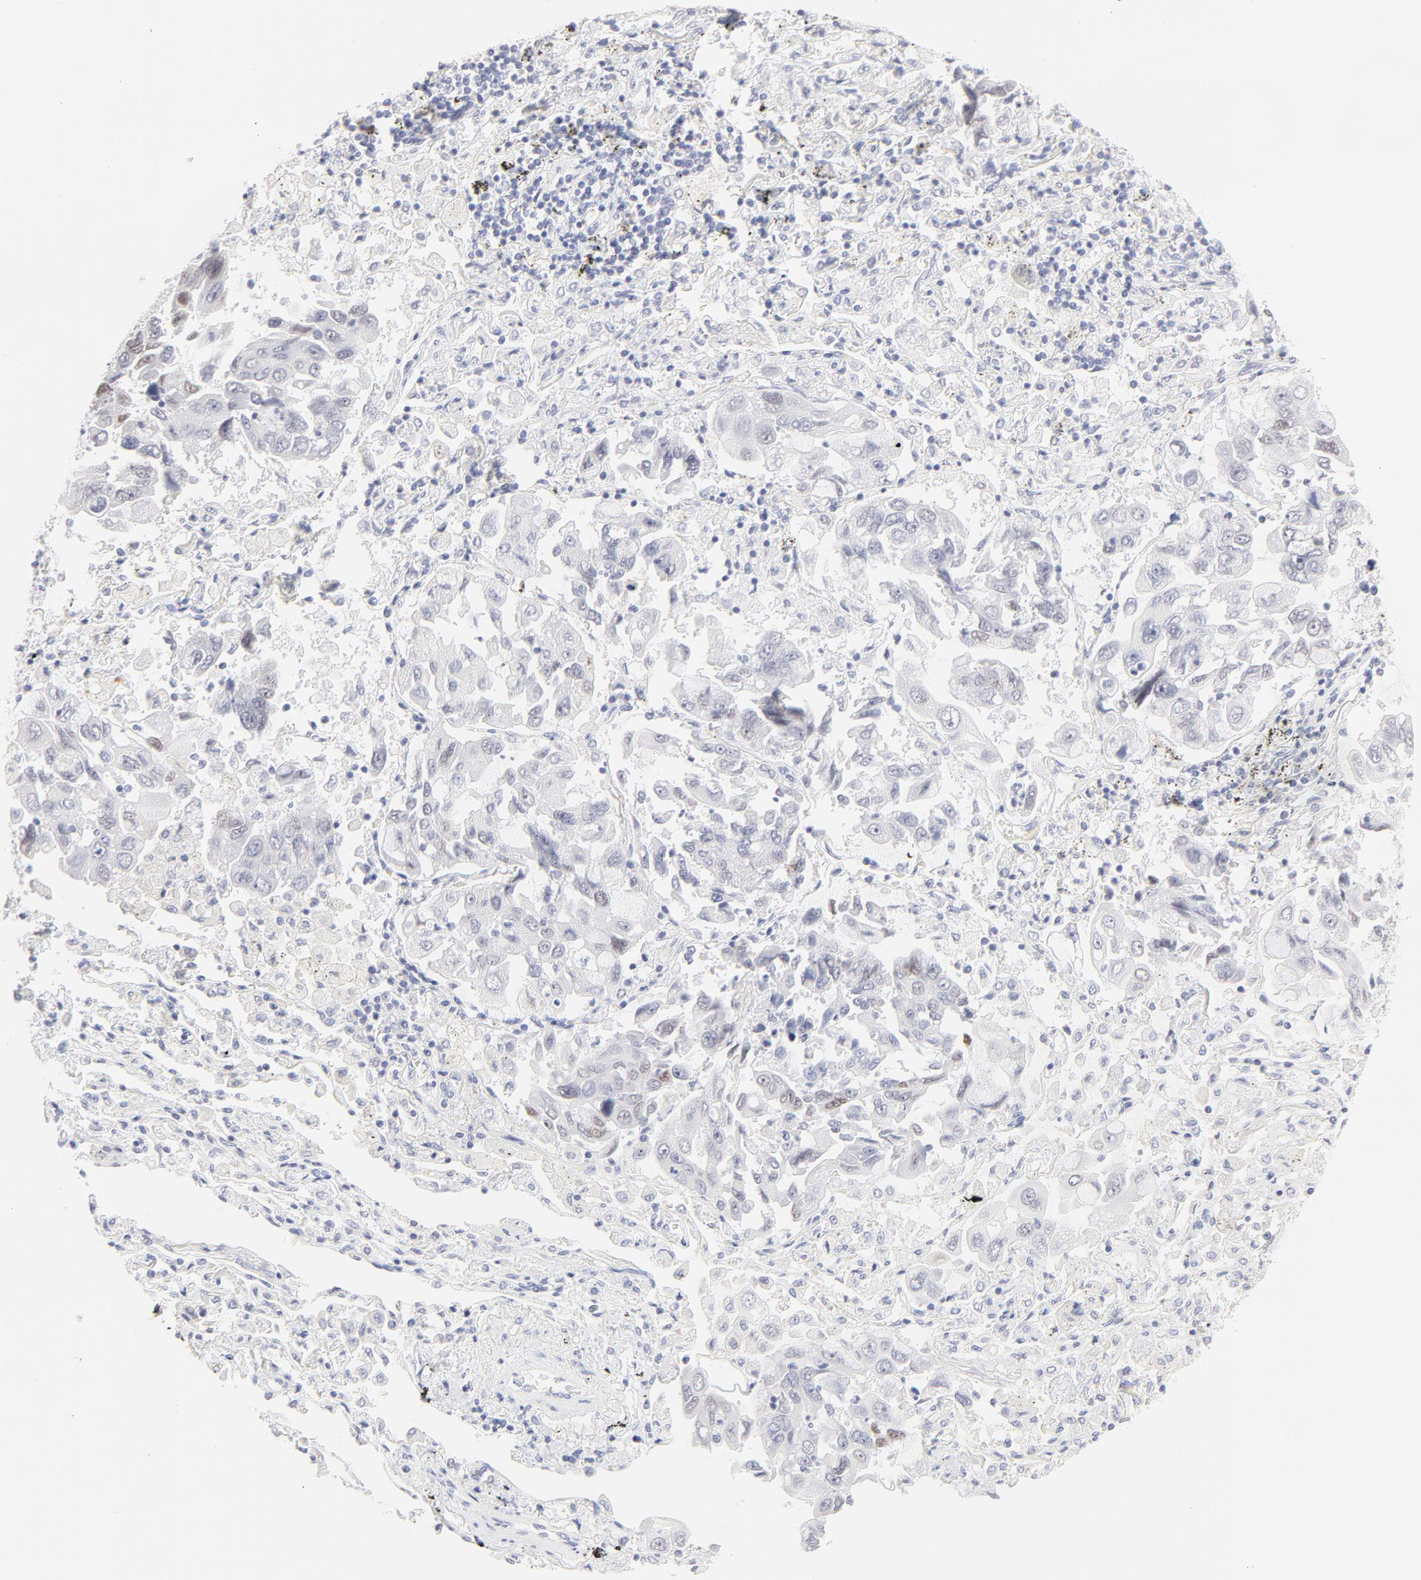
{"staining": {"intensity": "moderate", "quantity": "<25%", "location": "nuclear"}, "tissue": "lung cancer", "cell_type": "Tumor cells", "image_type": "cancer", "snomed": [{"axis": "morphology", "description": "Adenocarcinoma, NOS"}, {"axis": "topography", "description": "Lung"}], "caption": "Immunohistochemical staining of lung cancer (adenocarcinoma) demonstrates moderate nuclear protein staining in approximately <25% of tumor cells.", "gene": "ELF3", "patient": {"sex": "male", "age": 64}}